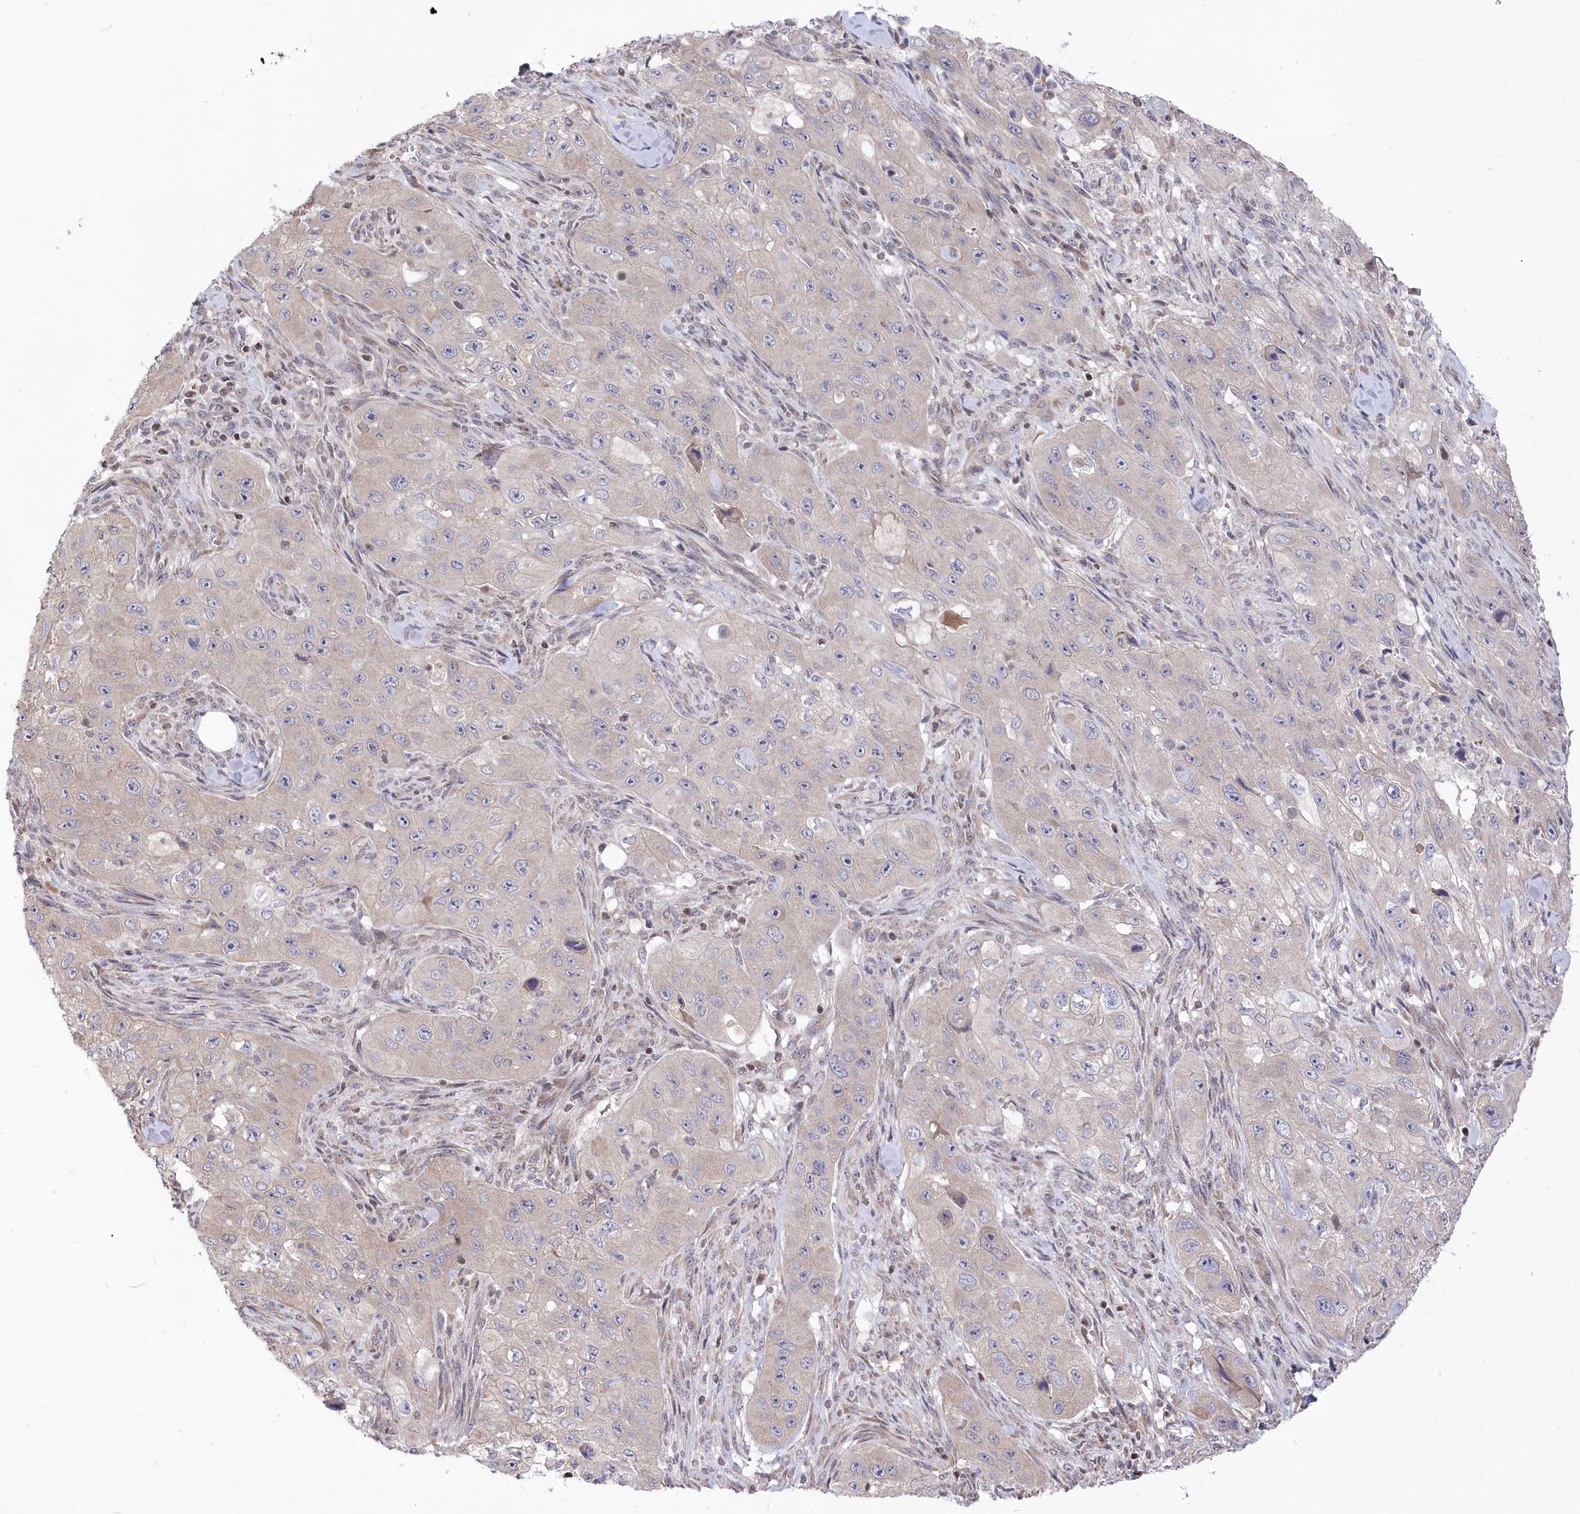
{"staining": {"intensity": "negative", "quantity": "none", "location": "none"}, "tissue": "skin cancer", "cell_type": "Tumor cells", "image_type": "cancer", "snomed": [{"axis": "morphology", "description": "Squamous cell carcinoma, NOS"}, {"axis": "topography", "description": "Skin"}, {"axis": "topography", "description": "Subcutis"}], "caption": "Tumor cells are negative for brown protein staining in skin squamous cell carcinoma.", "gene": "CGGBP1", "patient": {"sex": "male", "age": 73}}